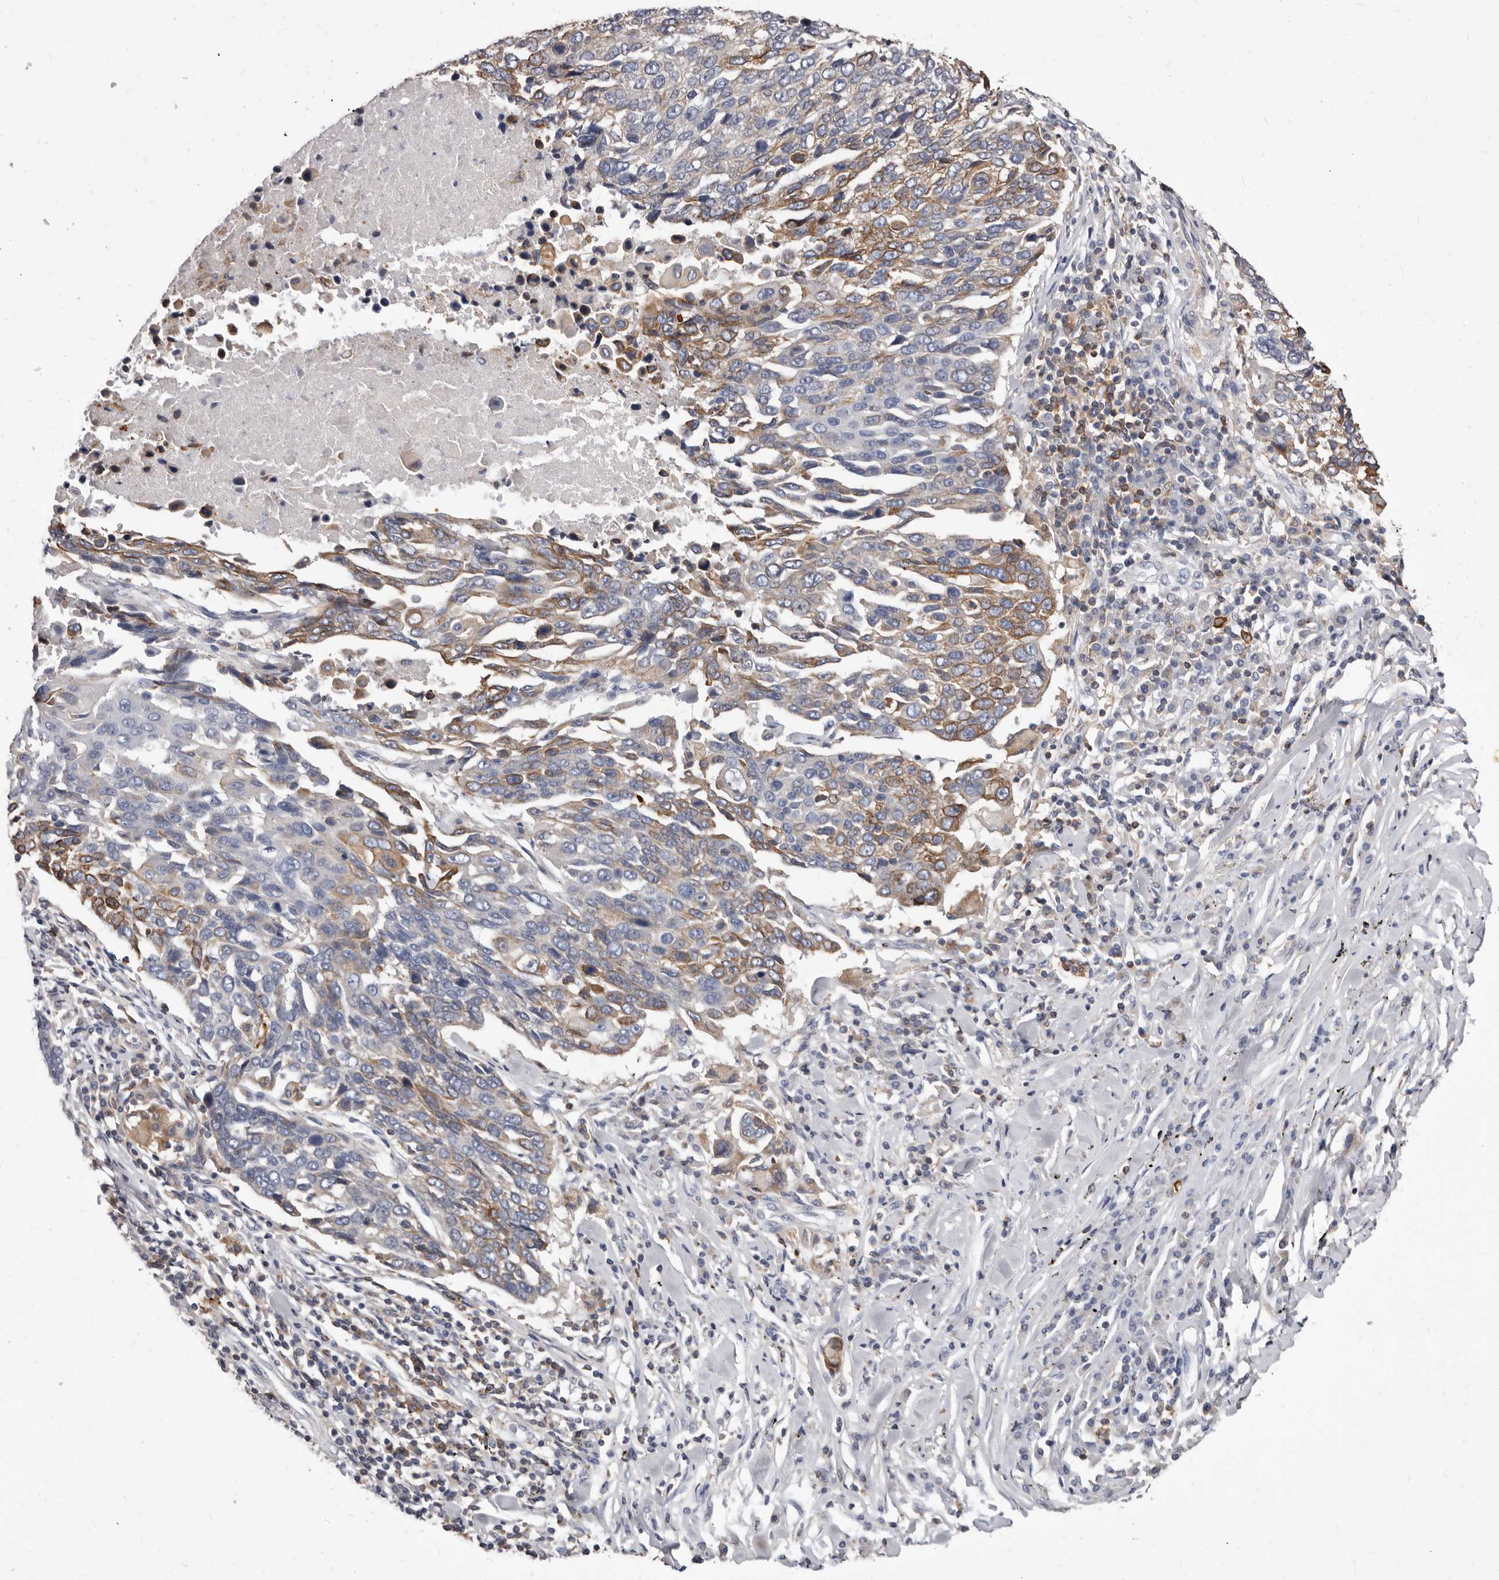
{"staining": {"intensity": "moderate", "quantity": "25%-75%", "location": "cytoplasmic/membranous"}, "tissue": "lung cancer", "cell_type": "Tumor cells", "image_type": "cancer", "snomed": [{"axis": "morphology", "description": "Squamous cell carcinoma, NOS"}, {"axis": "topography", "description": "Lung"}], "caption": "Protein expression analysis of lung squamous cell carcinoma displays moderate cytoplasmic/membranous expression in approximately 25%-75% of tumor cells.", "gene": "NIBAN1", "patient": {"sex": "male", "age": 66}}